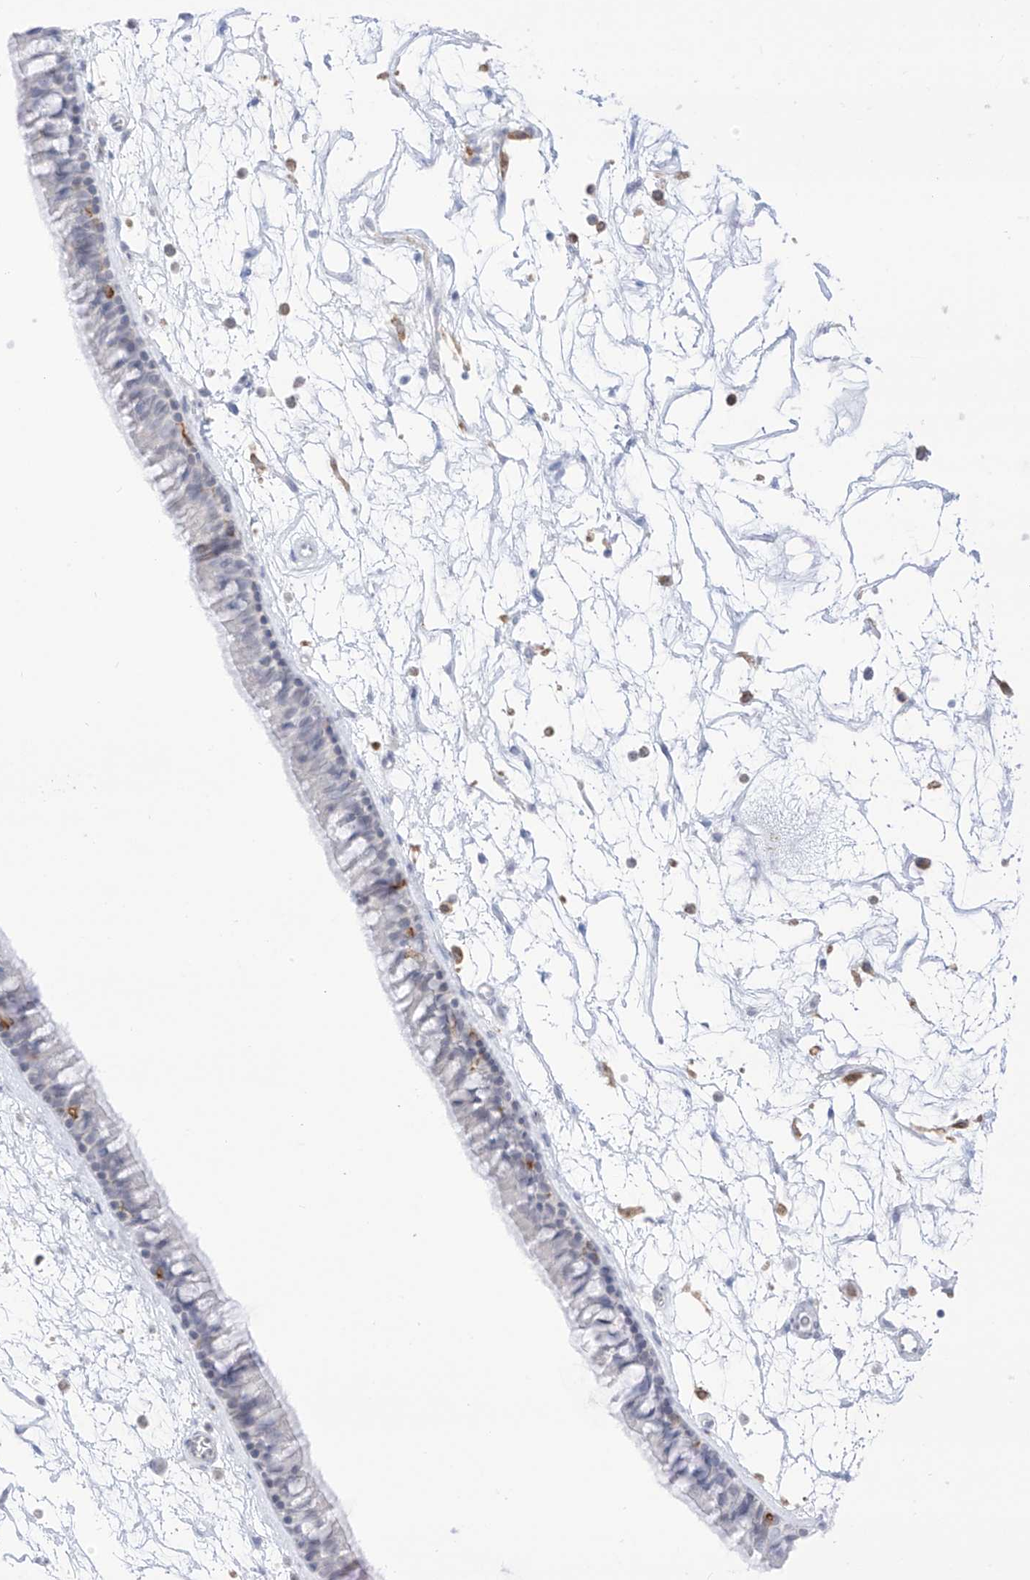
{"staining": {"intensity": "weak", "quantity": "<25%", "location": "cytoplasmic/membranous"}, "tissue": "nasopharynx", "cell_type": "Respiratory epithelial cells", "image_type": "normal", "snomed": [{"axis": "morphology", "description": "Normal tissue, NOS"}, {"axis": "topography", "description": "Nasopharynx"}], "caption": "IHC of benign nasopharynx displays no staining in respiratory epithelial cells. (Immunohistochemistry (ihc), brightfield microscopy, high magnification).", "gene": "TBXAS1", "patient": {"sex": "male", "age": 64}}